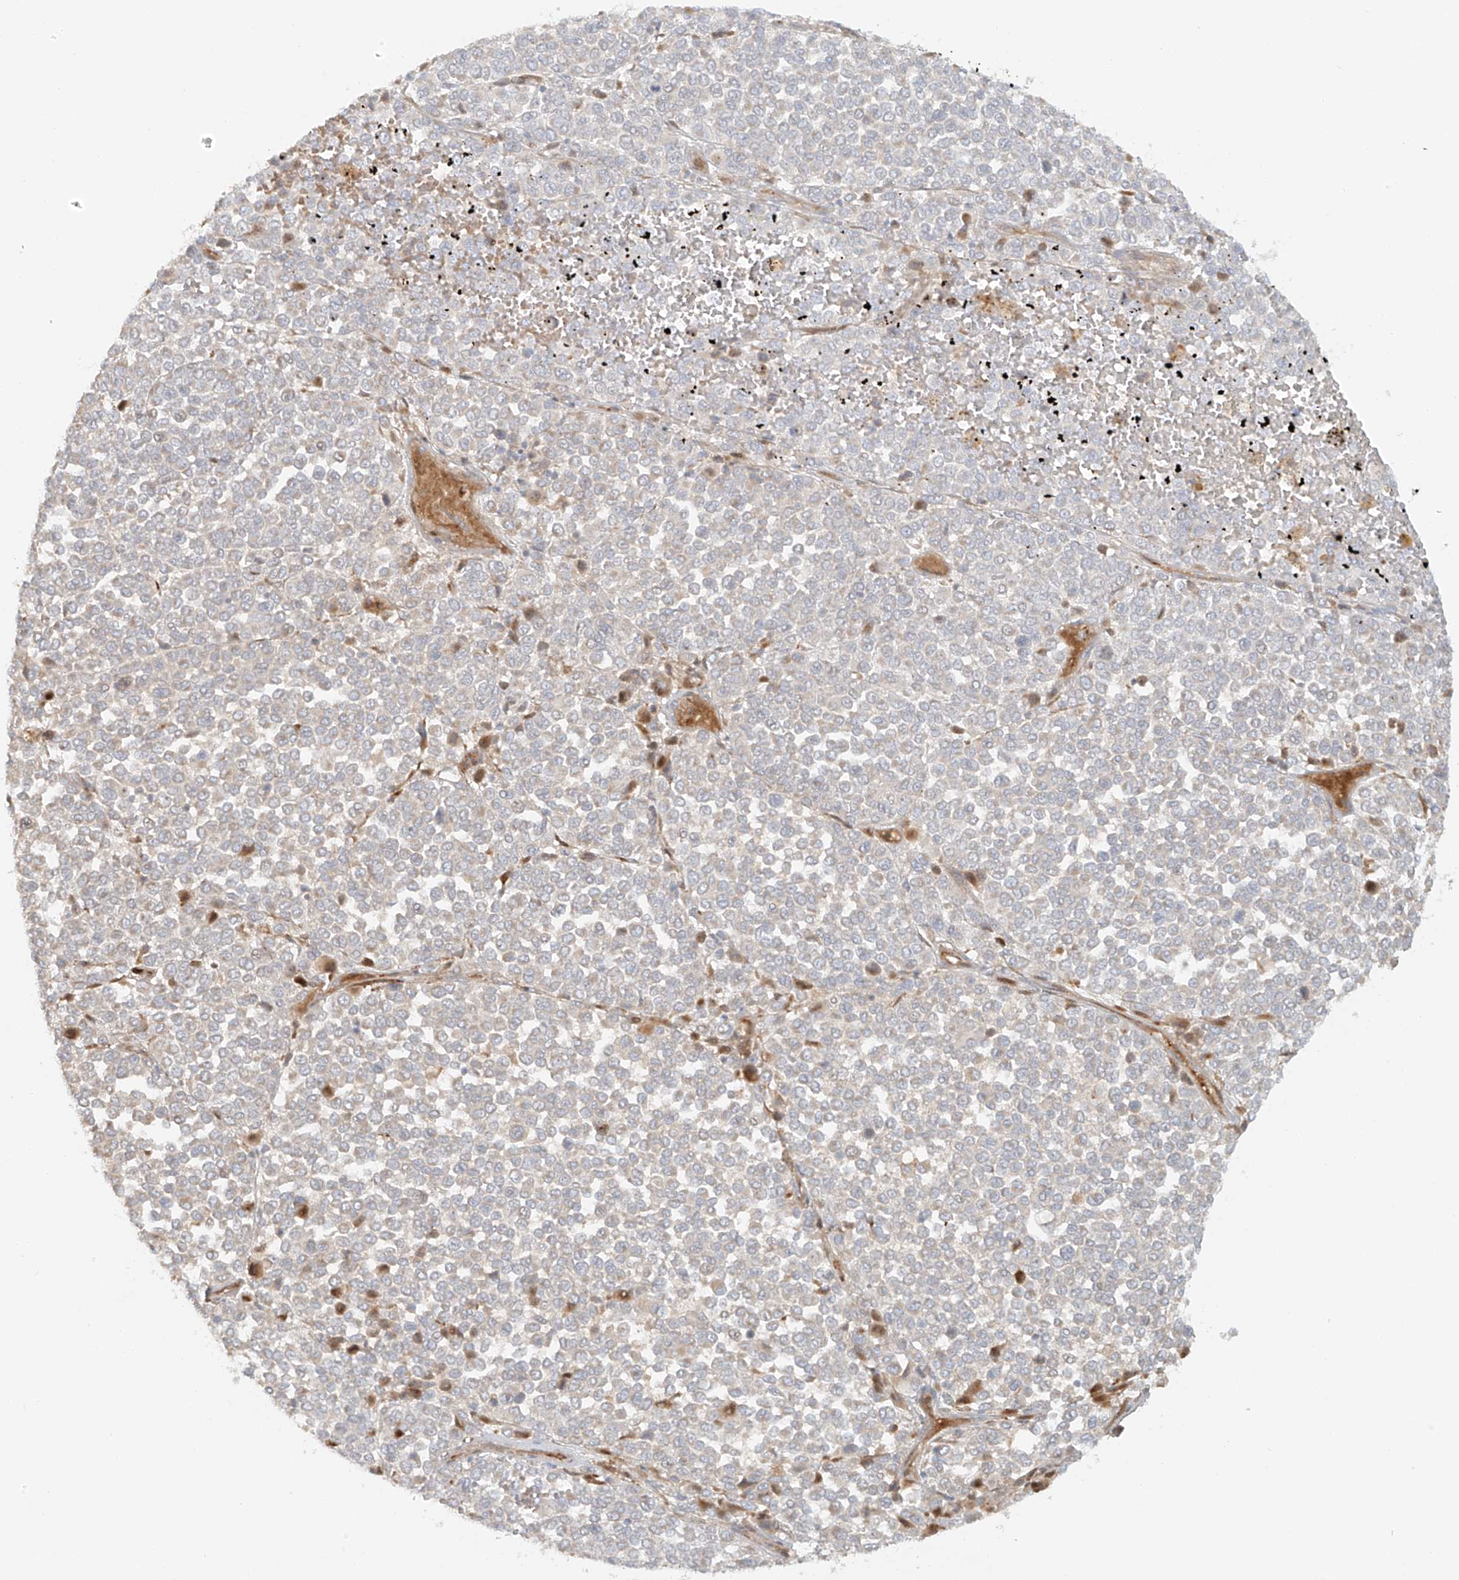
{"staining": {"intensity": "negative", "quantity": "none", "location": "none"}, "tissue": "melanoma", "cell_type": "Tumor cells", "image_type": "cancer", "snomed": [{"axis": "morphology", "description": "Malignant melanoma, Metastatic site"}, {"axis": "topography", "description": "Pancreas"}], "caption": "A photomicrograph of malignant melanoma (metastatic site) stained for a protein reveals no brown staining in tumor cells. (Stains: DAB IHC with hematoxylin counter stain, Microscopy: brightfield microscopy at high magnification).", "gene": "MIPEP", "patient": {"sex": "female", "age": 30}}